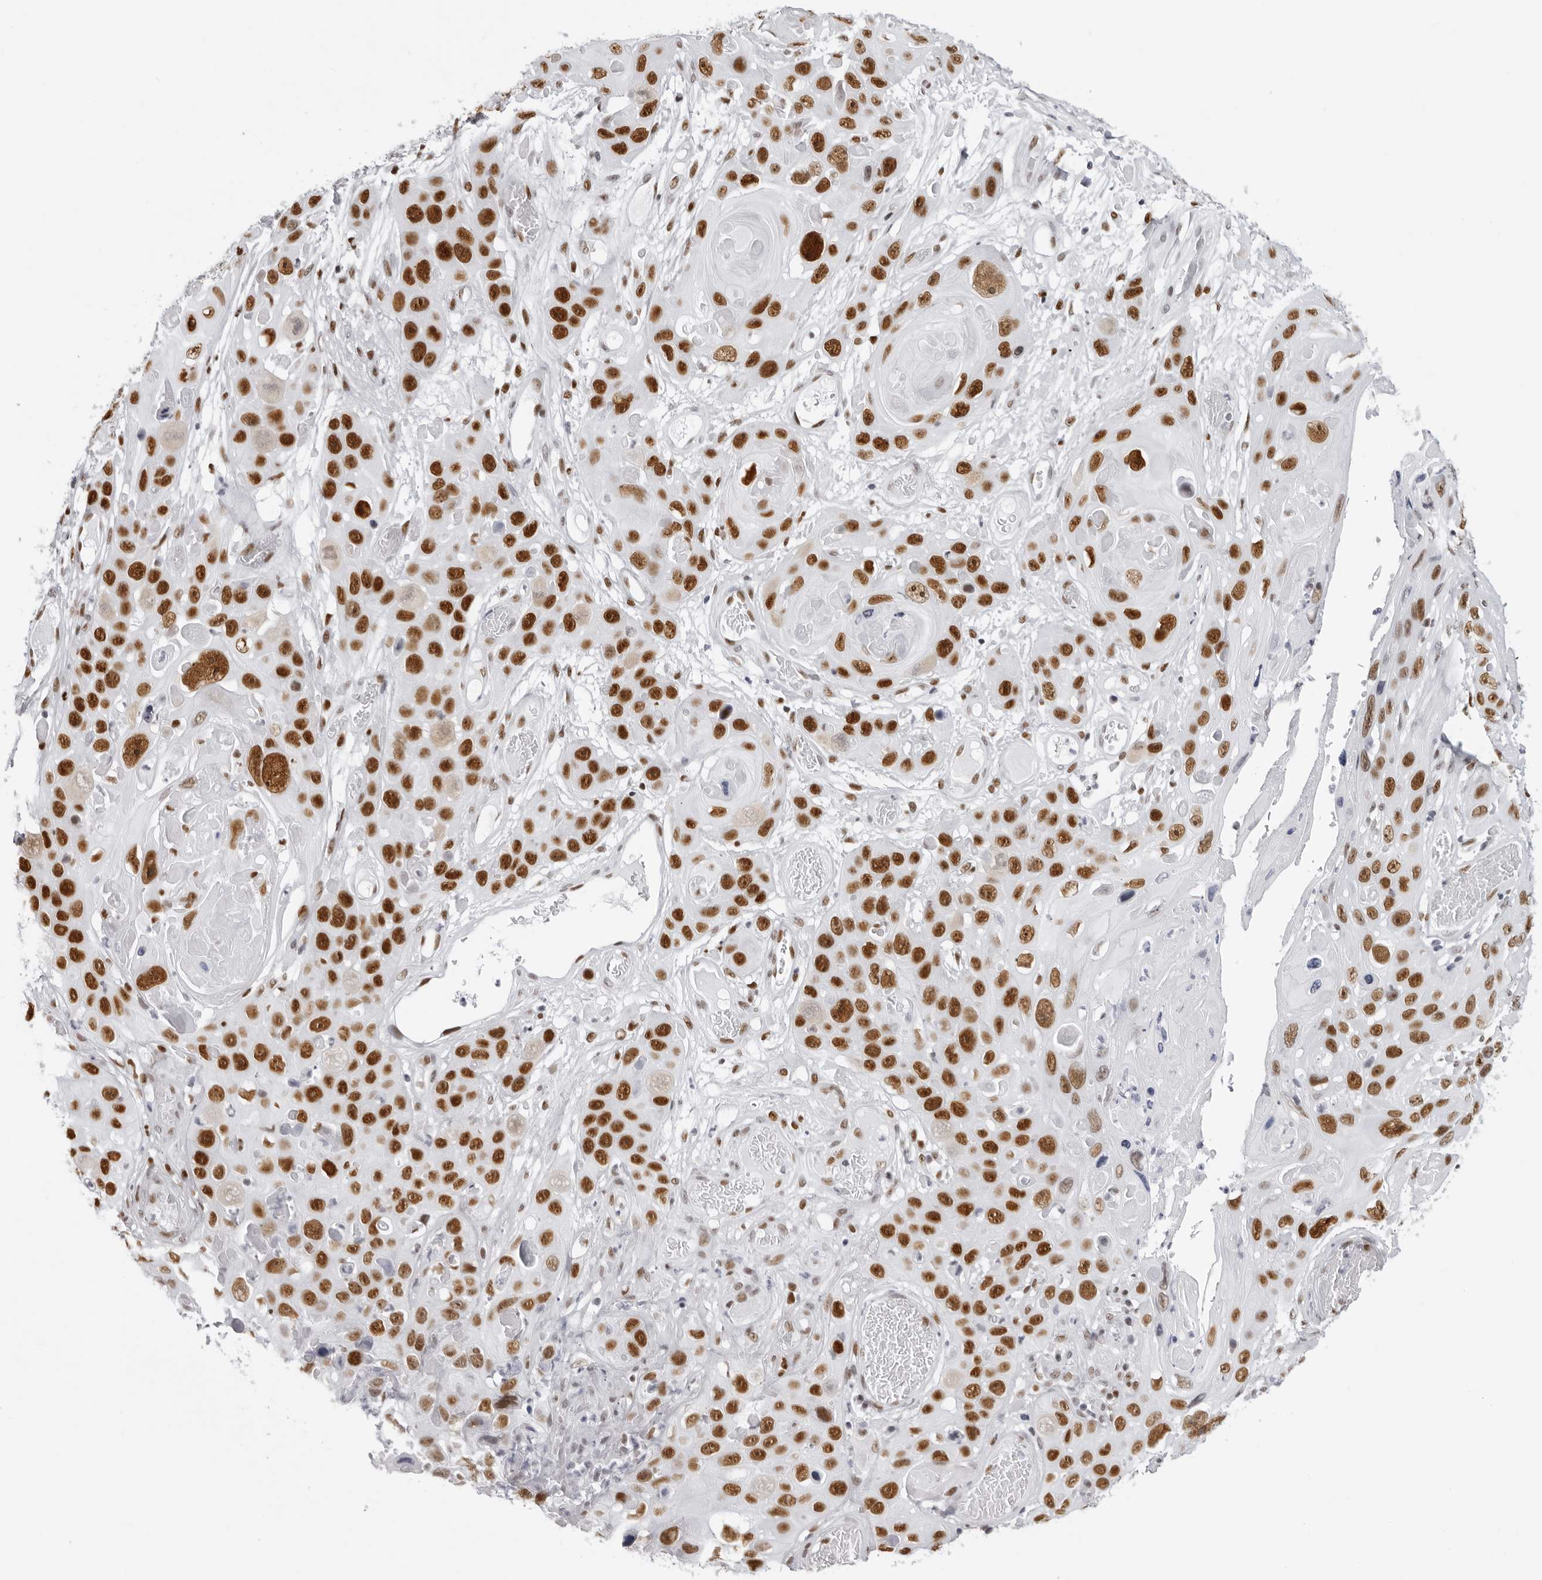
{"staining": {"intensity": "strong", "quantity": ">75%", "location": "nuclear"}, "tissue": "skin cancer", "cell_type": "Tumor cells", "image_type": "cancer", "snomed": [{"axis": "morphology", "description": "Squamous cell carcinoma, NOS"}, {"axis": "topography", "description": "Skin"}], "caption": "Immunohistochemical staining of human squamous cell carcinoma (skin) exhibits strong nuclear protein staining in approximately >75% of tumor cells. The staining was performed using DAB (3,3'-diaminobenzidine) to visualize the protein expression in brown, while the nuclei were stained in blue with hematoxylin (Magnification: 20x).", "gene": "IRF2BP2", "patient": {"sex": "male", "age": 55}}